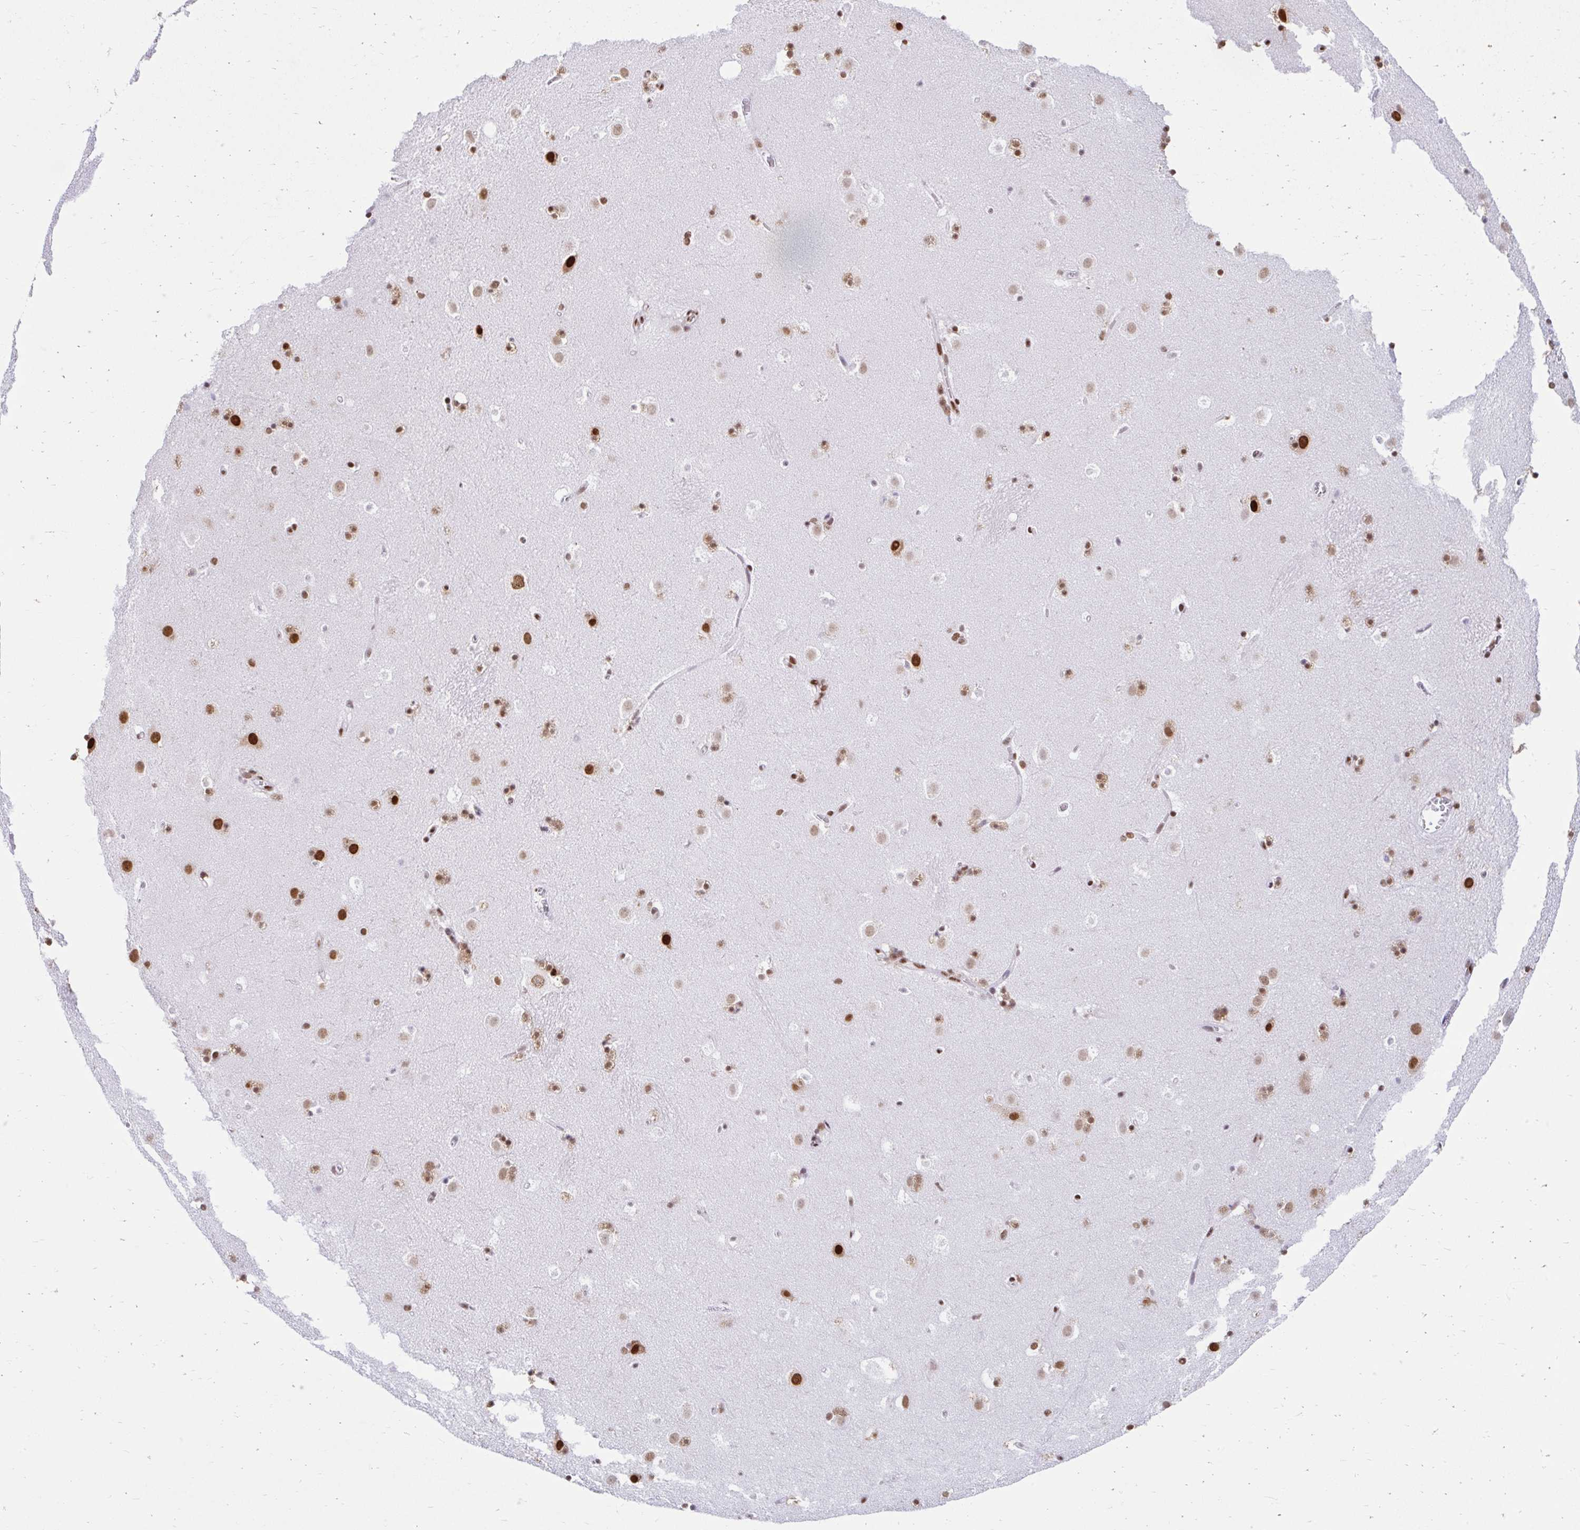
{"staining": {"intensity": "strong", "quantity": "25%-75%", "location": "nuclear"}, "tissue": "caudate", "cell_type": "Glial cells", "image_type": "normal", "snomed": [{"axis": "morphology", "description": "Normal tissue, NOS"}, {"axis": "topography", "description": "Lateral ventricle wall"}], "caption": "Brown immunohistochemical staining in benign caudate reveals strong nuclear staining in approximately 25%-75% of glial cells. (DAB (3,3'-diaminobenzidine) = brown stain, brightfield microscopy at high magnification).", "gene": "KHDRBS1", "patient": {"sex": "male", "age": 37}}